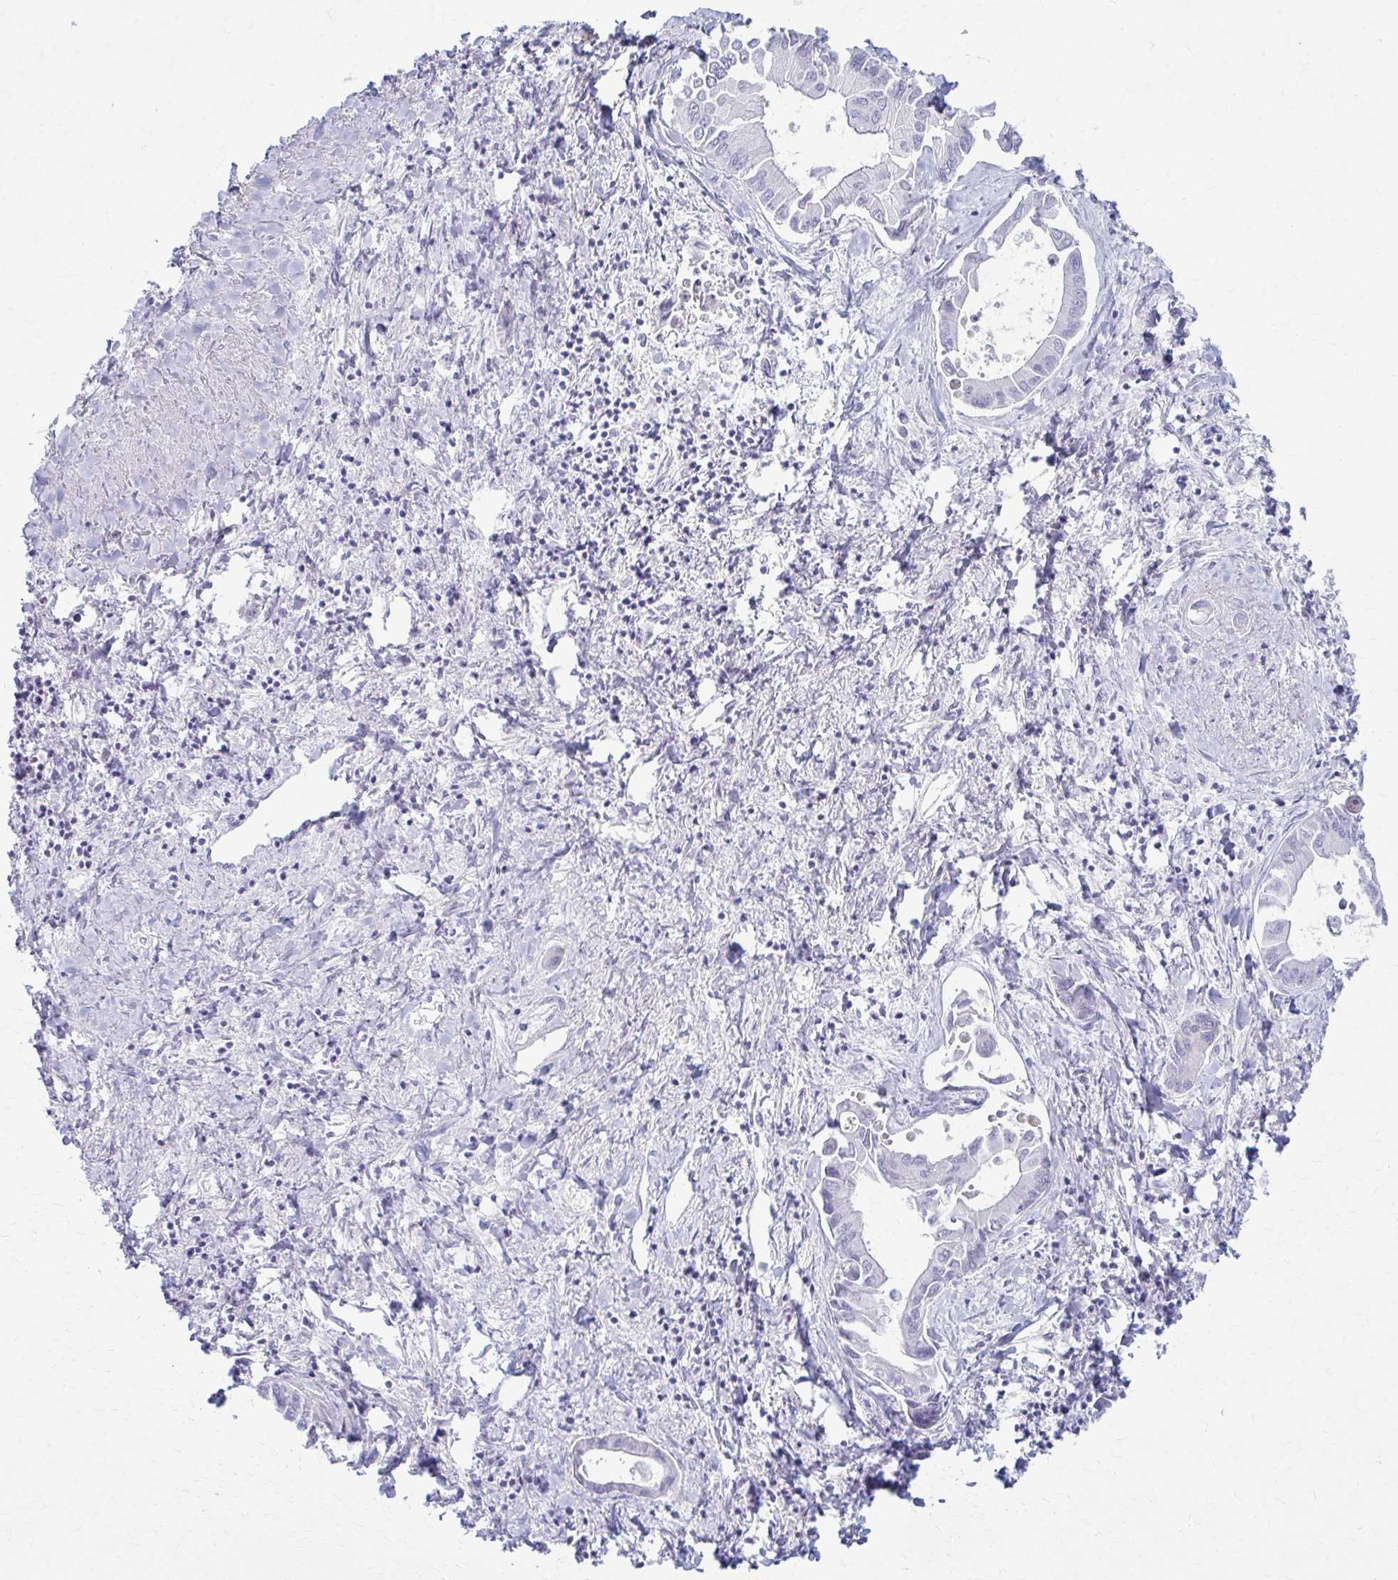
{"staining": {"intensity": "negative", "quantity": "none", "location": "none"}, "tissue": "liver cancer", "cell_type": "Tumor cells", "image_type": "cancer", "snomed": [{"axis": "morphology", "description": "Cholangiocarcinoma"}, {"axis": "topography", "description": "Liver"}], "caption": "Immunohistochemistry histopathology image of neoplastic tissue: liver cancer stained with DAB (3,3'-diaminobenzidine) shows no significant protein expression in tumor cells.", "gene": "PRKRA", "patient": {"sex": "male", "age": 66}}